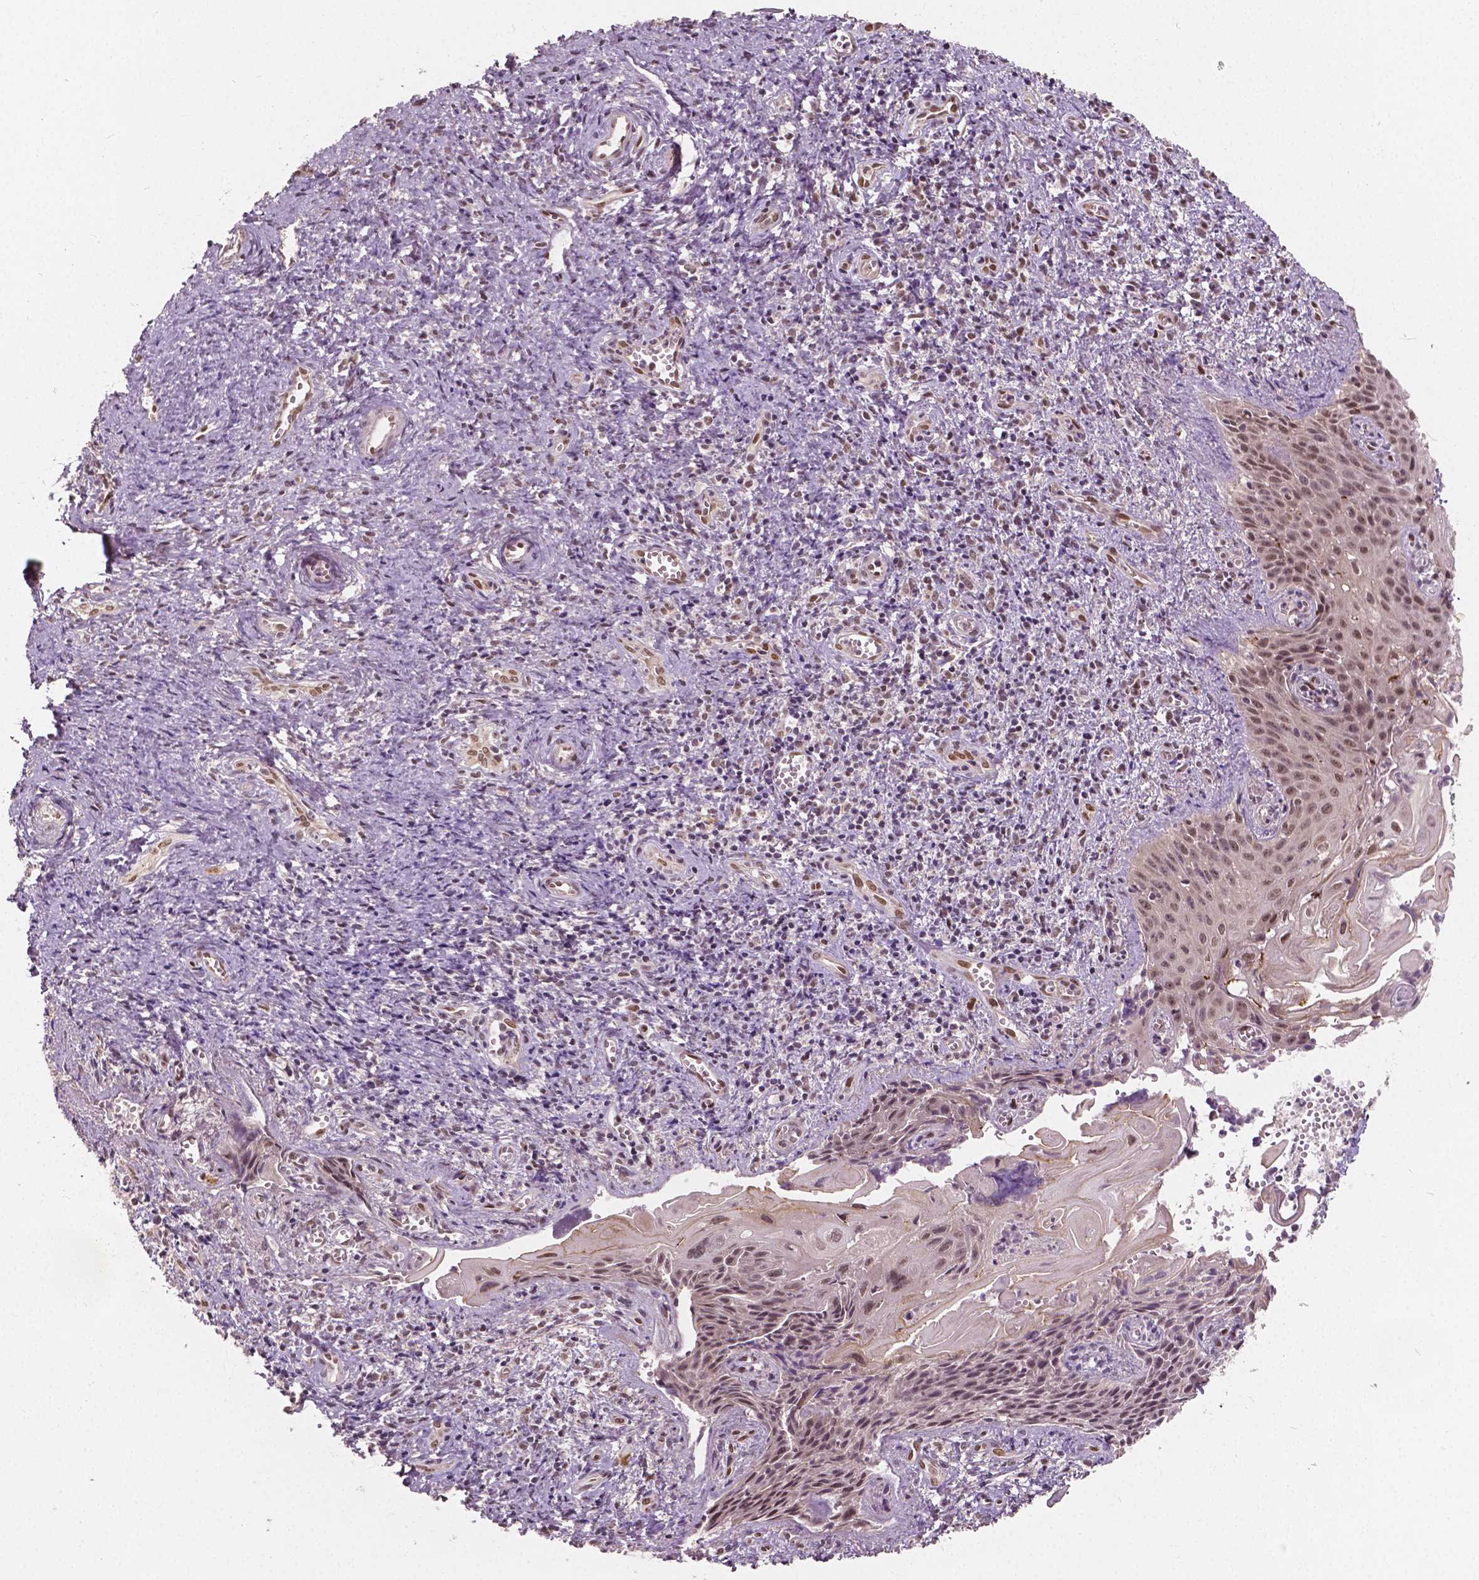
{"staining": {"intensity": "weak", "quantity": ">75%", "location": "nuclear"}, "tissue": "cervical cancer", "cell_type": "Tumor cells", "image_type": "cancer", "snomed": [{"axis": "morphology", "description": "Squamous cell carcinoma, NOS"}, {"axis": "topography", "description": "Cervix"}], "caption": "High-magnification brightfield microscopy of cervical squamous cell carcinoma stained with DAB (brown) and counterstained with hematoxylin (blue). tumor cells exhibit weak nuclear positivity is present in approximately>75% of cells. (DAB IHC, brown staining for protein, blue staining for nuclei).", "gene": "HMBOX1", "patient": {"sex": "female", "age": 30}}